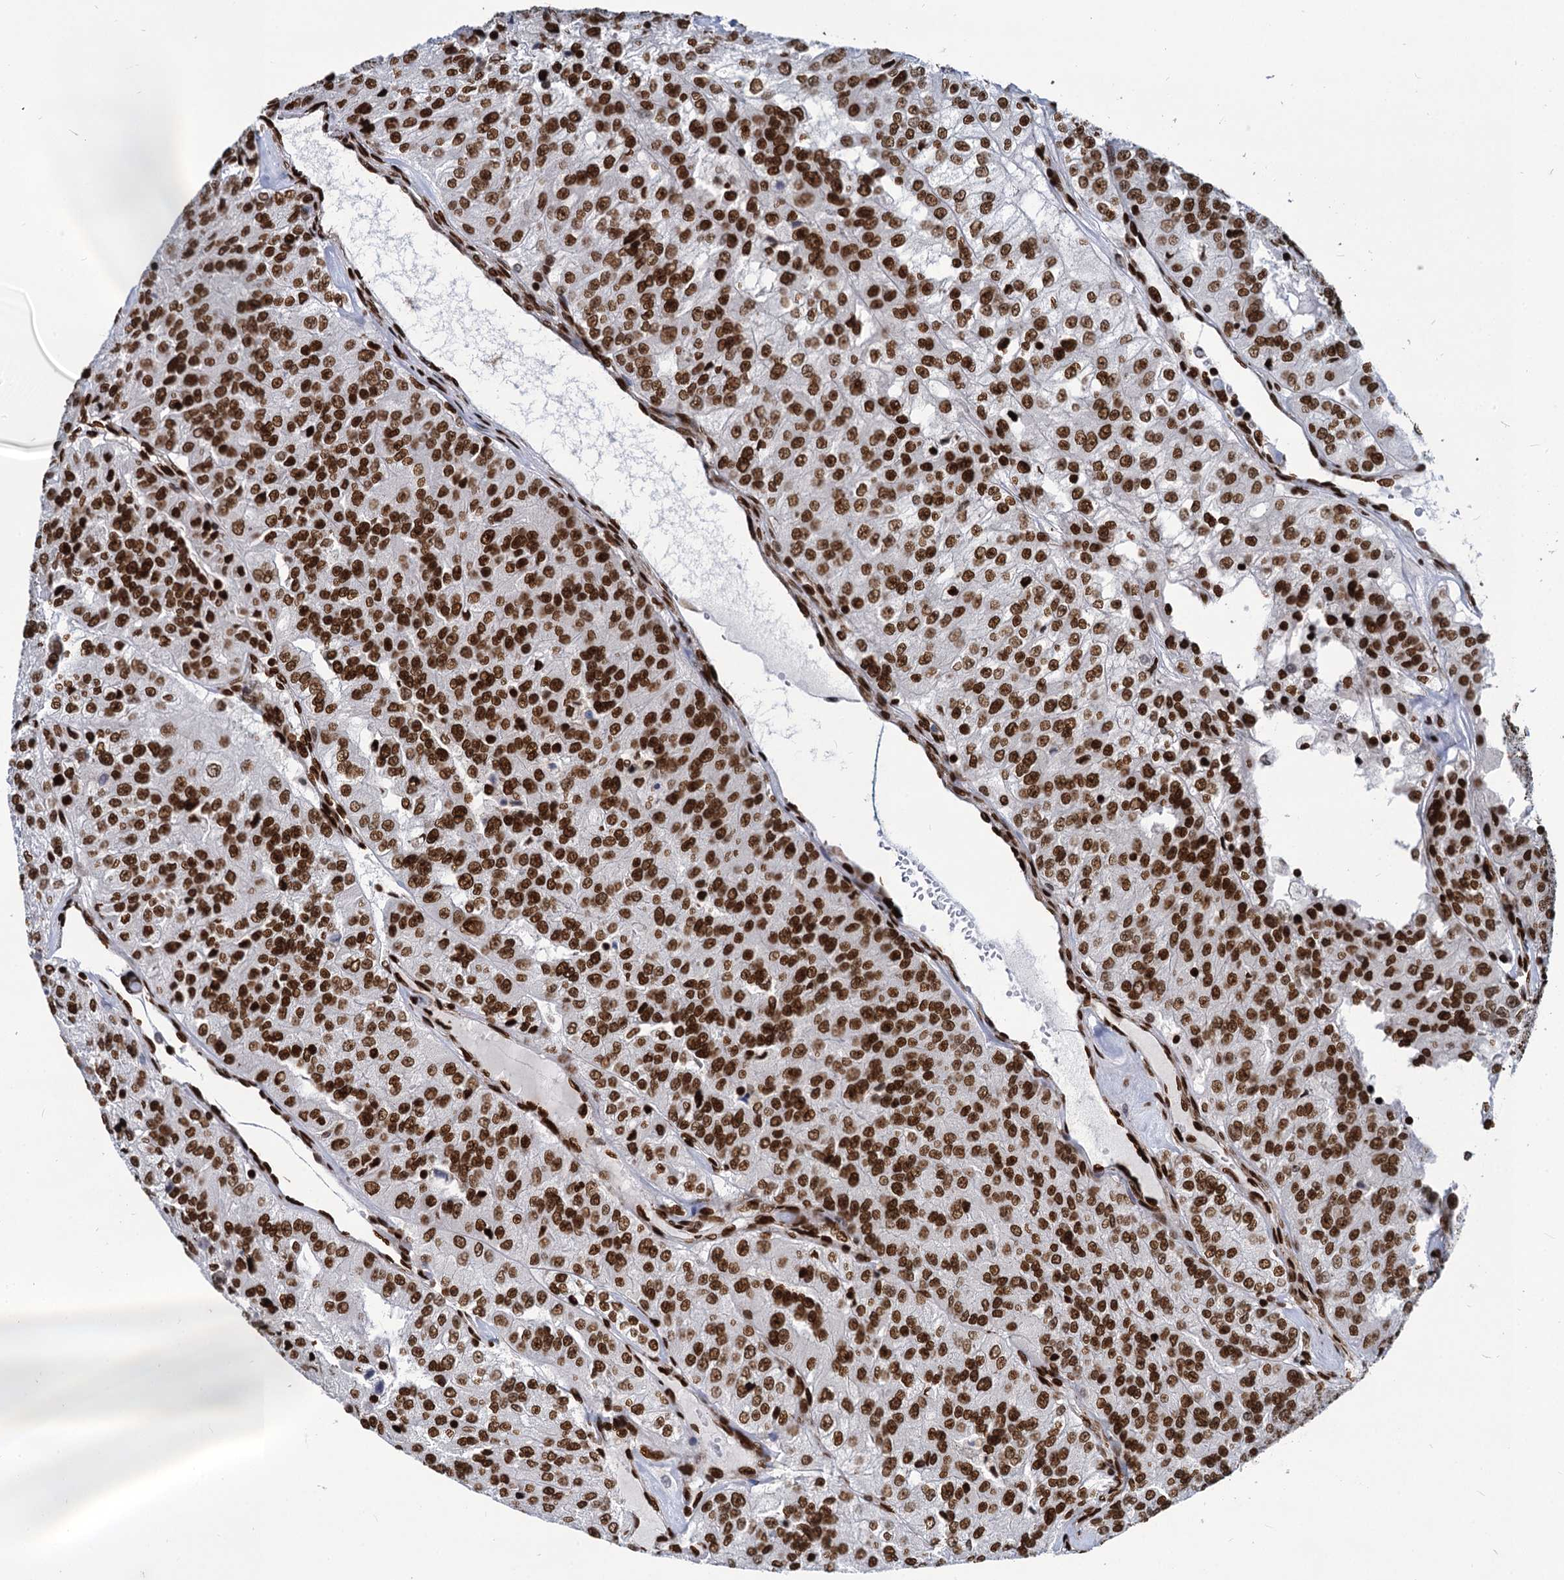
{"staining": {"intensity": "strong", "quantity": ">75%", "location": "nuclear"}, "tissue": "renal cancer", "cell_type": "Tumor cells", "image_type": "cancer", "snomed": [{"axis": "morphology", "description": "Adenocarcinoma, NOS"}, {"axis": "topography", "description": "Kidney"}], "caption": "Immunohistochemistry (IHC) (DAB) staining of human adenocarcinoma (renal) reveals strong nuclear protein positivity in about >75% of tumor cells. (IHC, brightfield microscopy, high magnification).", "gene": "MECP2", "patient": {"sex": "female", "age": 63}}